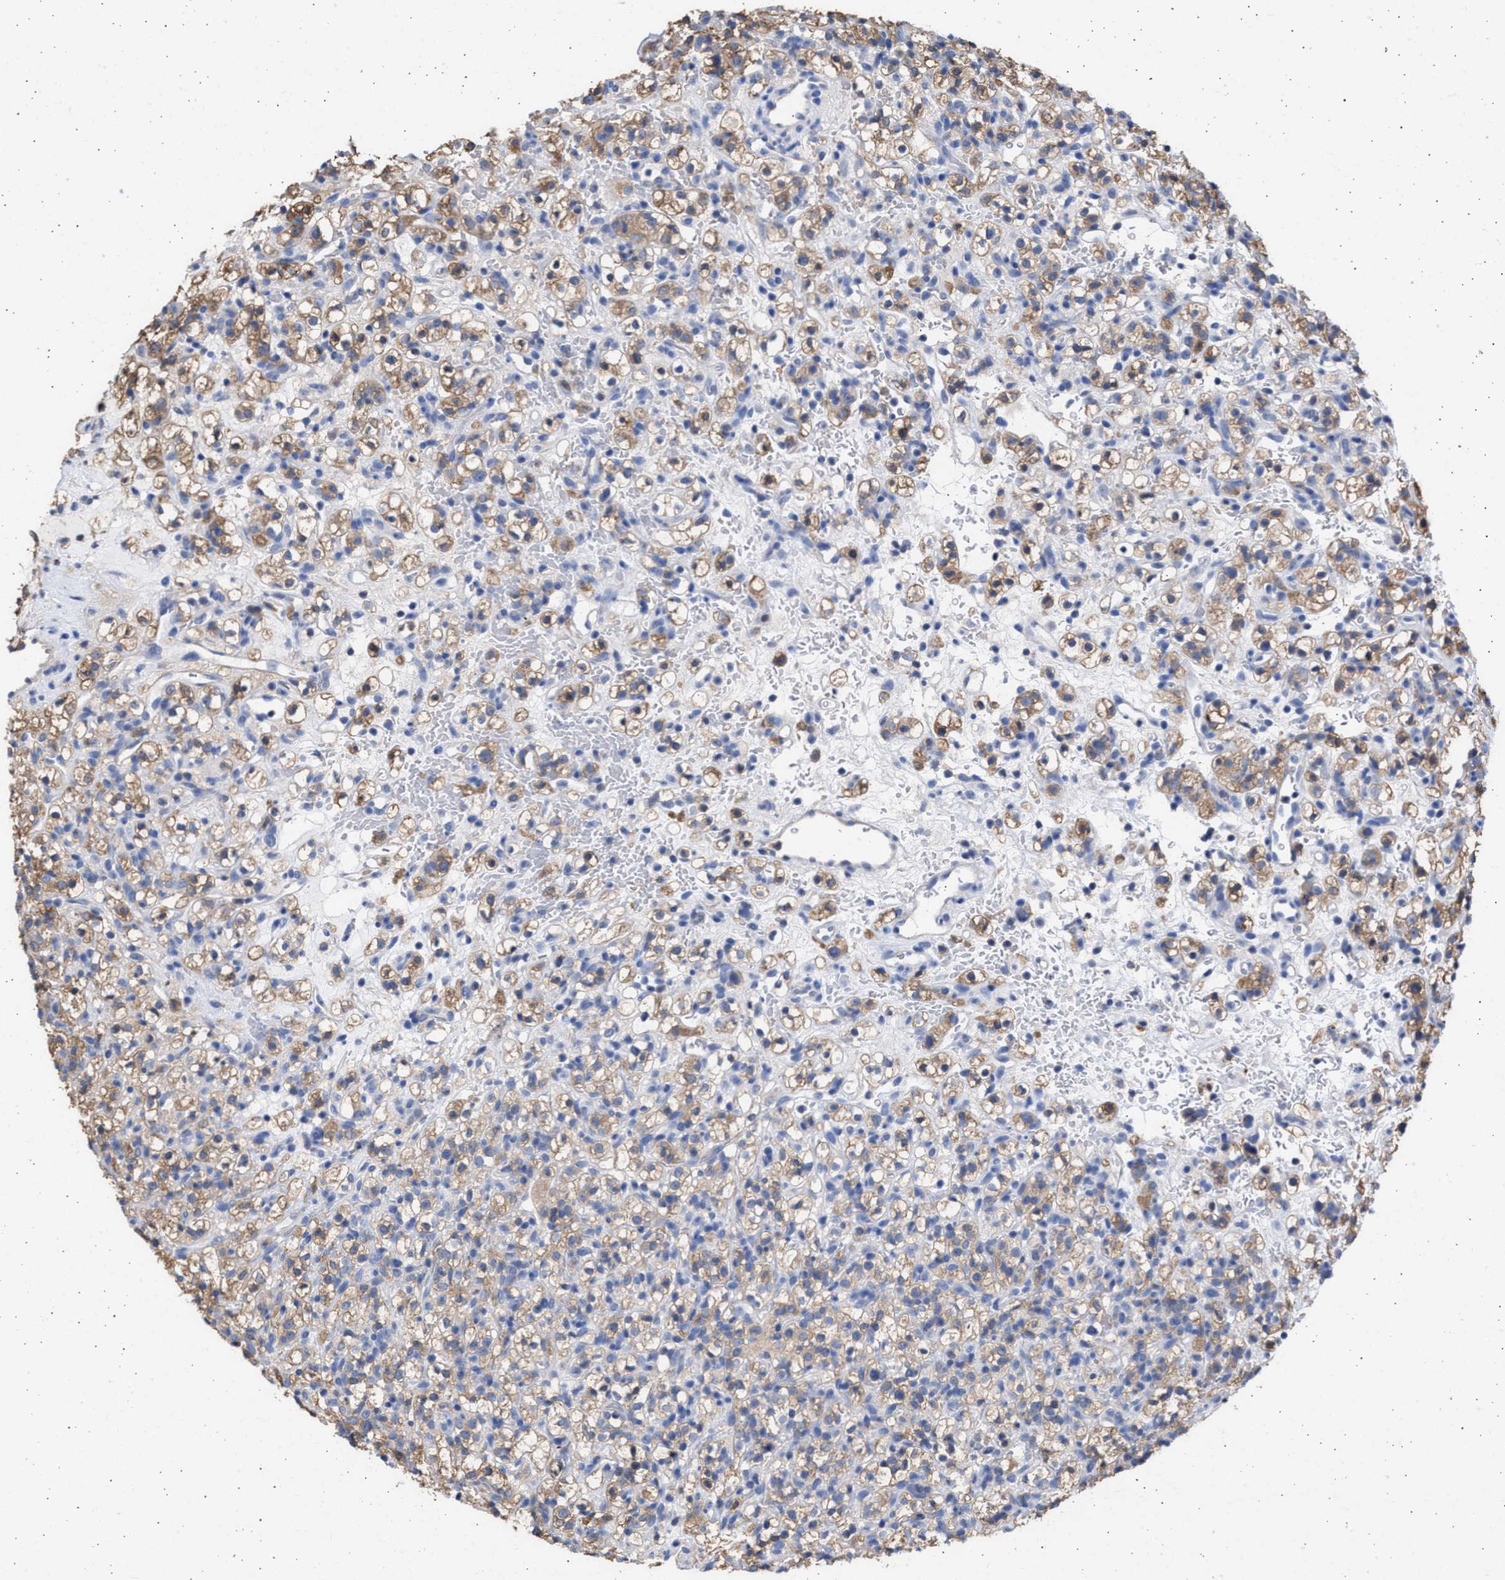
{"staining": {"intensity": "moderate", "quantity": "25%-75%", "location": "cytoplasmic/membranous"}, "tissue": "renal cancer", "cell_type": "Tumor cells", "image_type": "cancer", "snomed": [{"axis": "morphology", "description": "Normal tissue, NOS"}, {"axis": "morphology", "description": "Adenocarcinoma, NOS"}, {"axis": "topography", "description": "Kidney"}], "caption": "Renal cancer (adenocarcinoma) was stained to show a protein in brown. There is medium levels of moderate cytoplasmic/membranous positivity in approximately 25%-75% of tumor cells.", "gene": "ALDOC", "patient": {"sex": "female", "age": 72}}